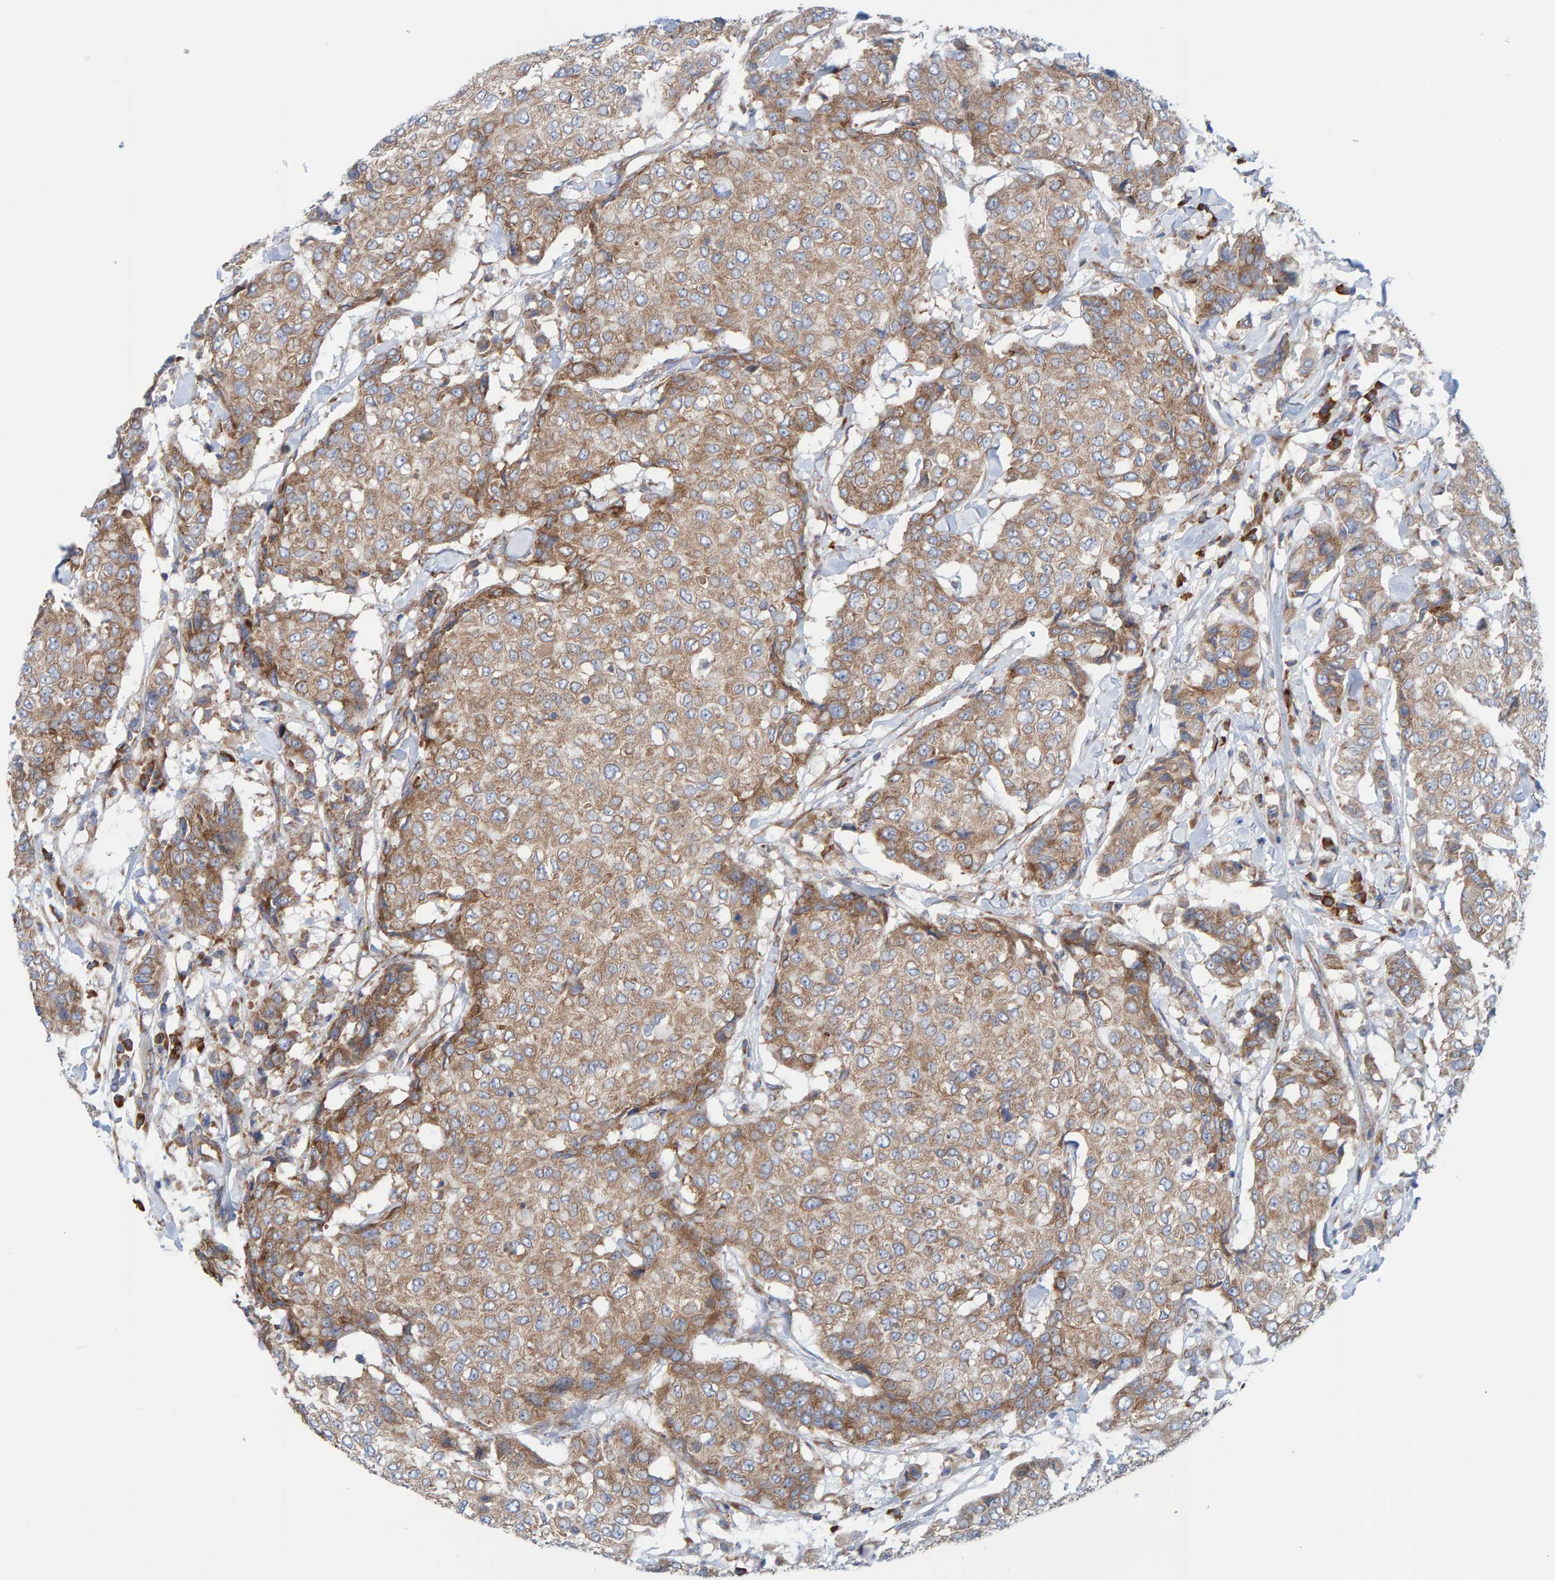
{"staining": {"intensity": "moderate", "quantity": ">75%", "location": "cytoplasmic/membranous"}, "tissue": "breast cancer", "cell_type": "Tumor cells", "image_type": "cancer", "snomed": [{"axis": "morphology", "description": "Duct carcinoma"}, {"axis": "topography", "description": "Breast"}], "caption": "A medium amount of moderate cytoplasmic/membranous staining is identified in about >75% of tumor cells in breast cancer (intraductal carcinoma) tissue.", "gene": "CDK5RAP3", "patient": {"sex": "female", "age": 27}}